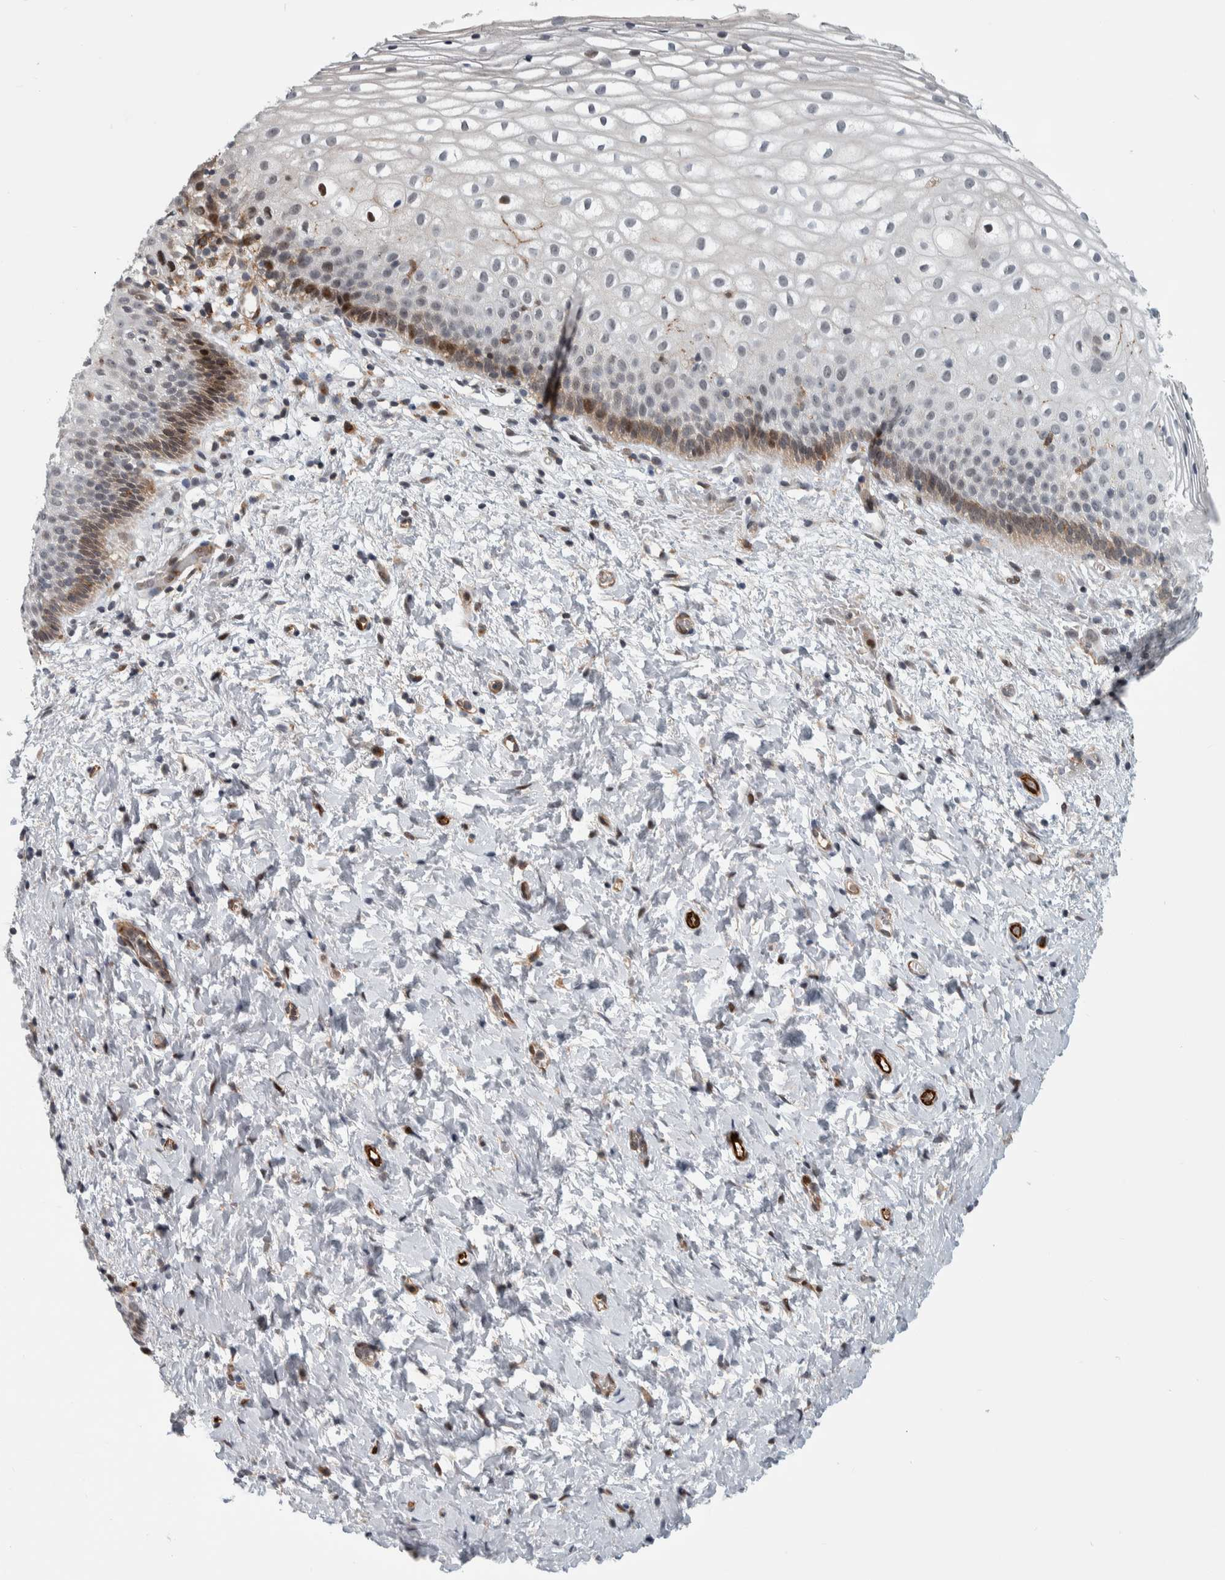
{"staining": {"intensity": "strong", "quantity": "<25%", "location": "cytoplasmic/membranous,nuclear"}, "tissue": "cervix", "cell_type": "Squamous epithelial cells", "image_type": "normal", "snomed": [{"axis": "morphology", "description": "Normal tissue, NOS"}, {"axis": "topography", "description": "Cervix"}], "caption": "IHC image of normal human cervix stained for a protein (brown), which reveals medium levels of strong cytoplasmic/membranous,nuclear staining in about <25% of squamous epithelial cells.", "gene": "MSL1", "patient": {"sex": "female", "age": 72}}